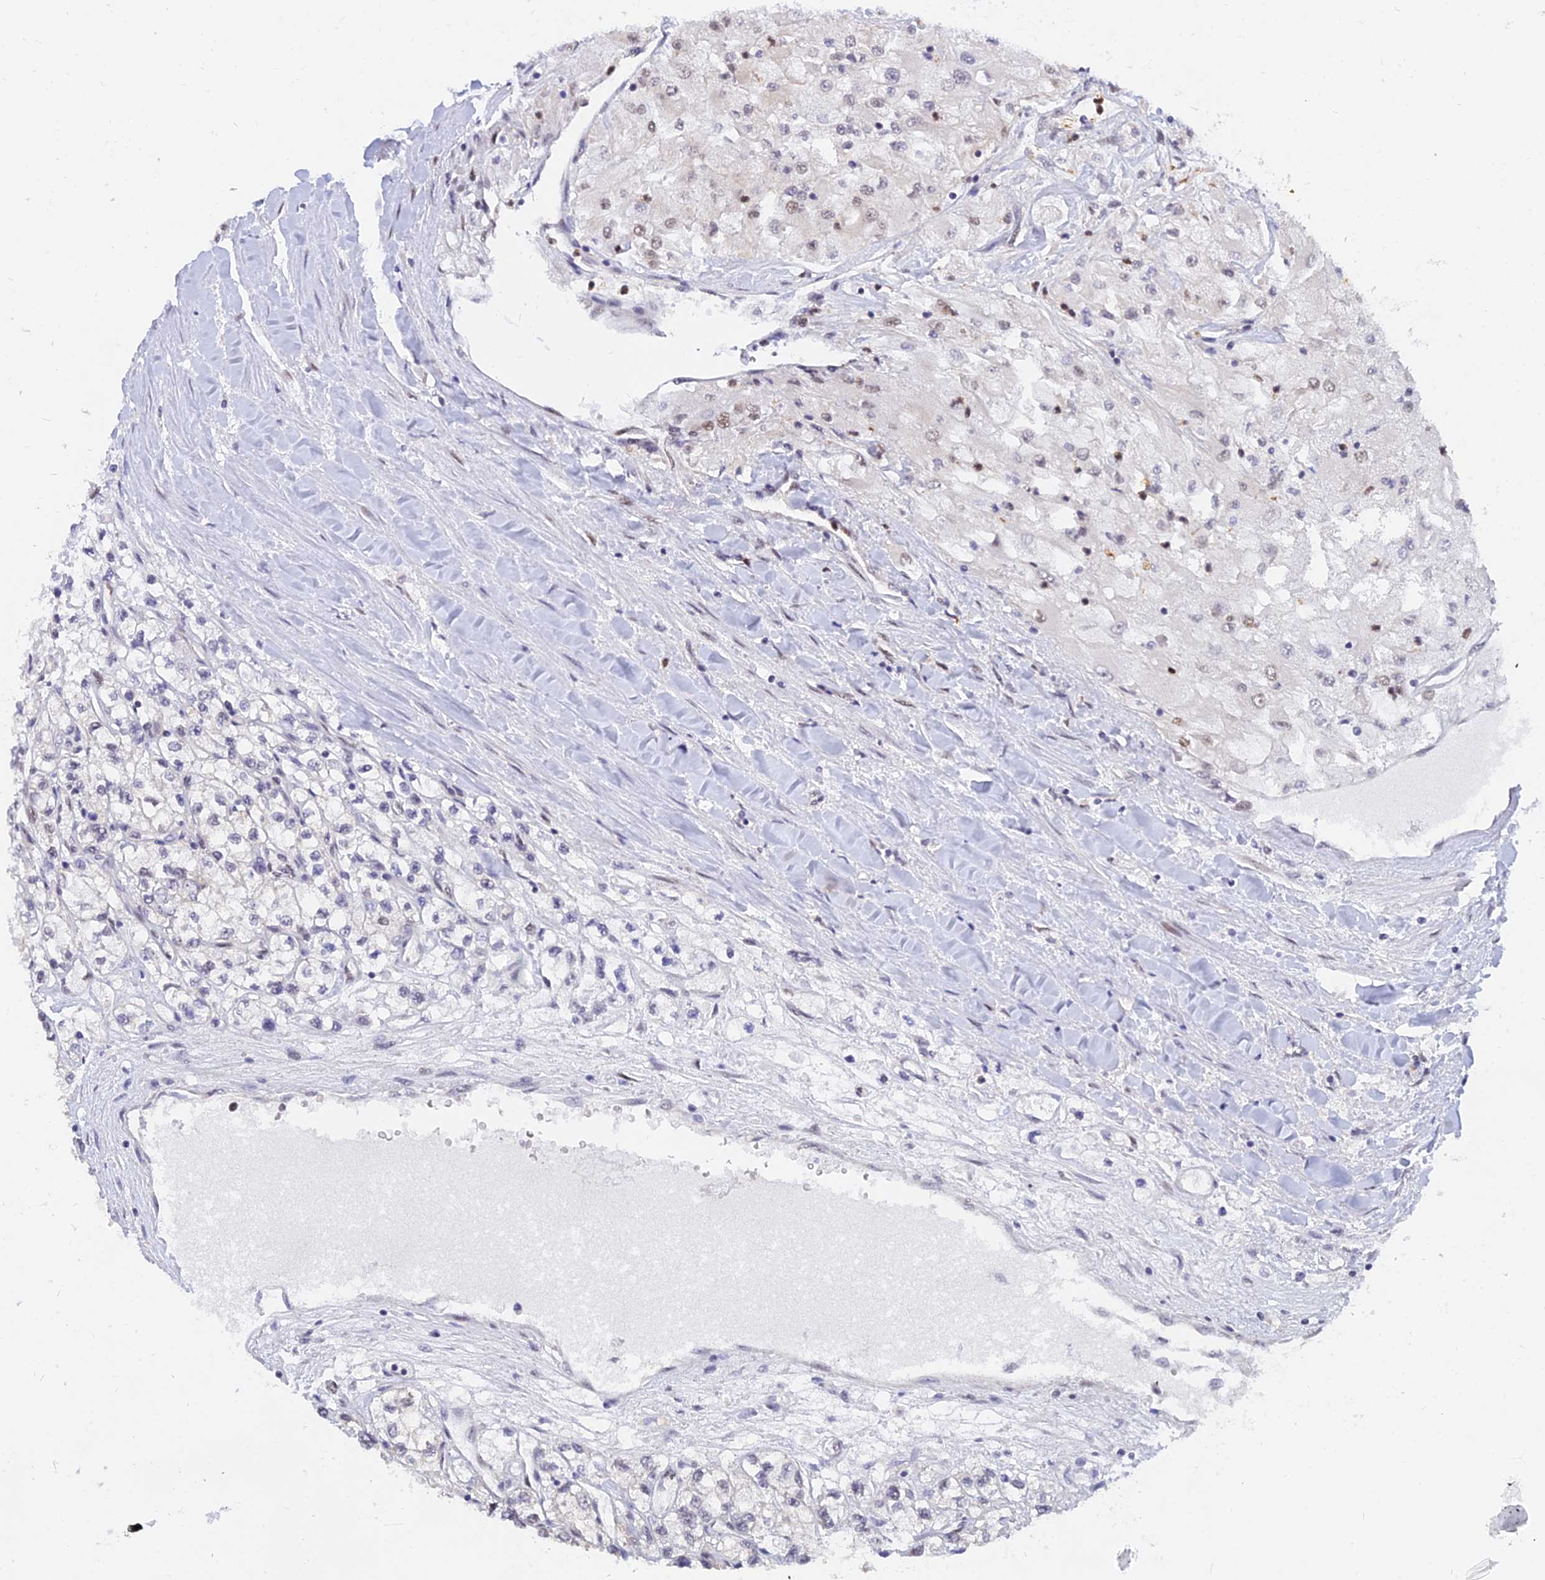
{"staining": {"intensity": "weak", "quantity": "<25%", "location": "nuclear"}, "tissue": "renal cancer", "cell_type": "Tumor cells", "image_type": "cancer", "snomed": [{"axis": "morphology", "description": "Adenocarcinoma, NOS"}, {"axis": "topography", "description": "Kidney"}], "caption": "The photomicrograph displays no staining of tumor cells in adenocarcinoma (renal).", "gene": "DPY30", "patient": {"sex": "male", "age": 80}}